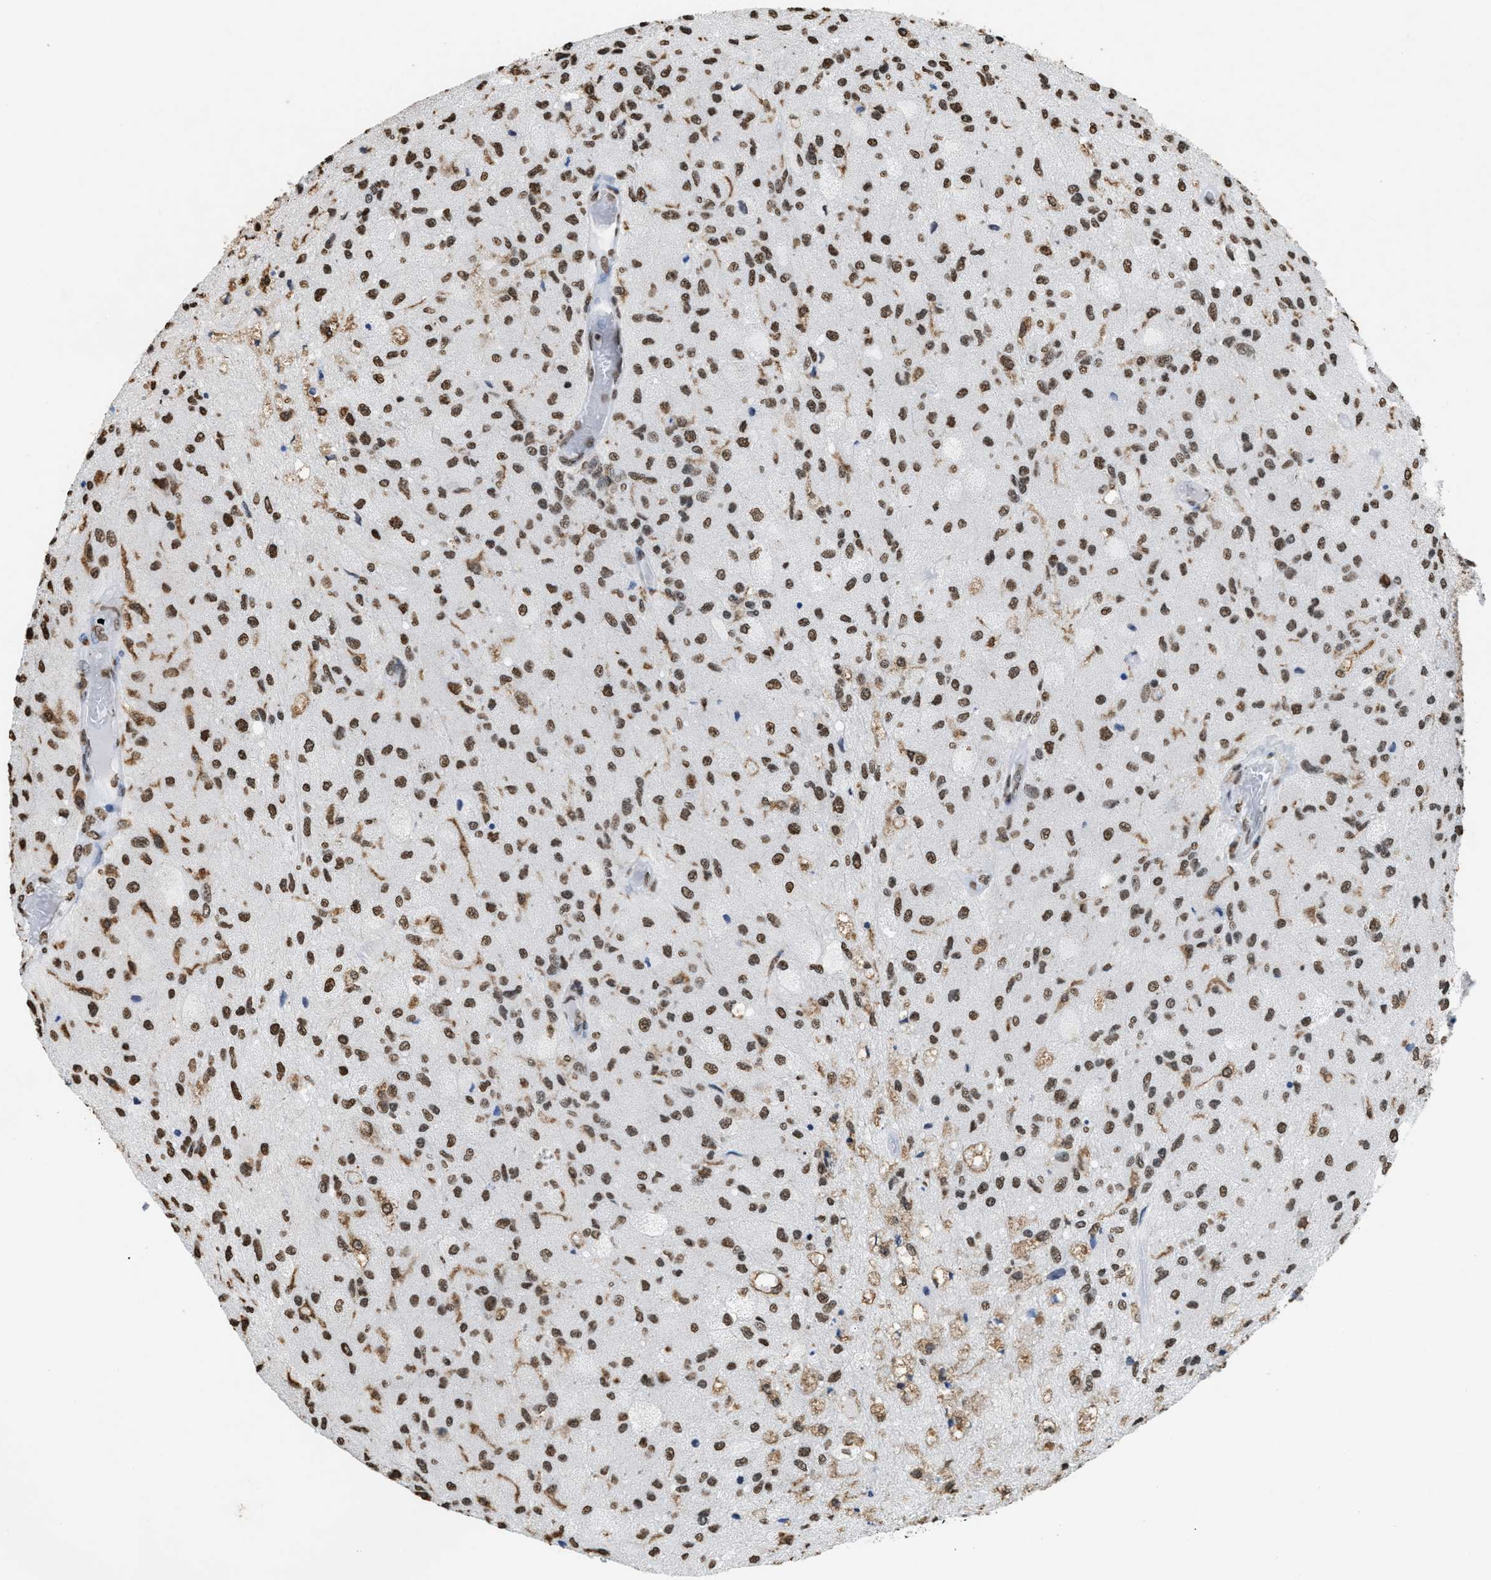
{"staining": {"intensity": "moderate", "quantity": ">75%", "location": "nuclear"}, "tissue": "glioma", "cell_type": "Tumor cells", "image_type": "cancer", "snomed": [{"axis": "morphology", "description": "Normal tissue, NOS"}, {"axis": "morphology", "description": "Glioma, malignant, High grade"}, {"axis": "topography", "description": "Cerebral cortex"}], "caption": "Glioma tissue reveals moderate nuclear positivity in about >75% of tumor cells, visualized by immunohistochemistry.", "gene": "NUP88", "patient": {"sex": "male", "age": 77}}